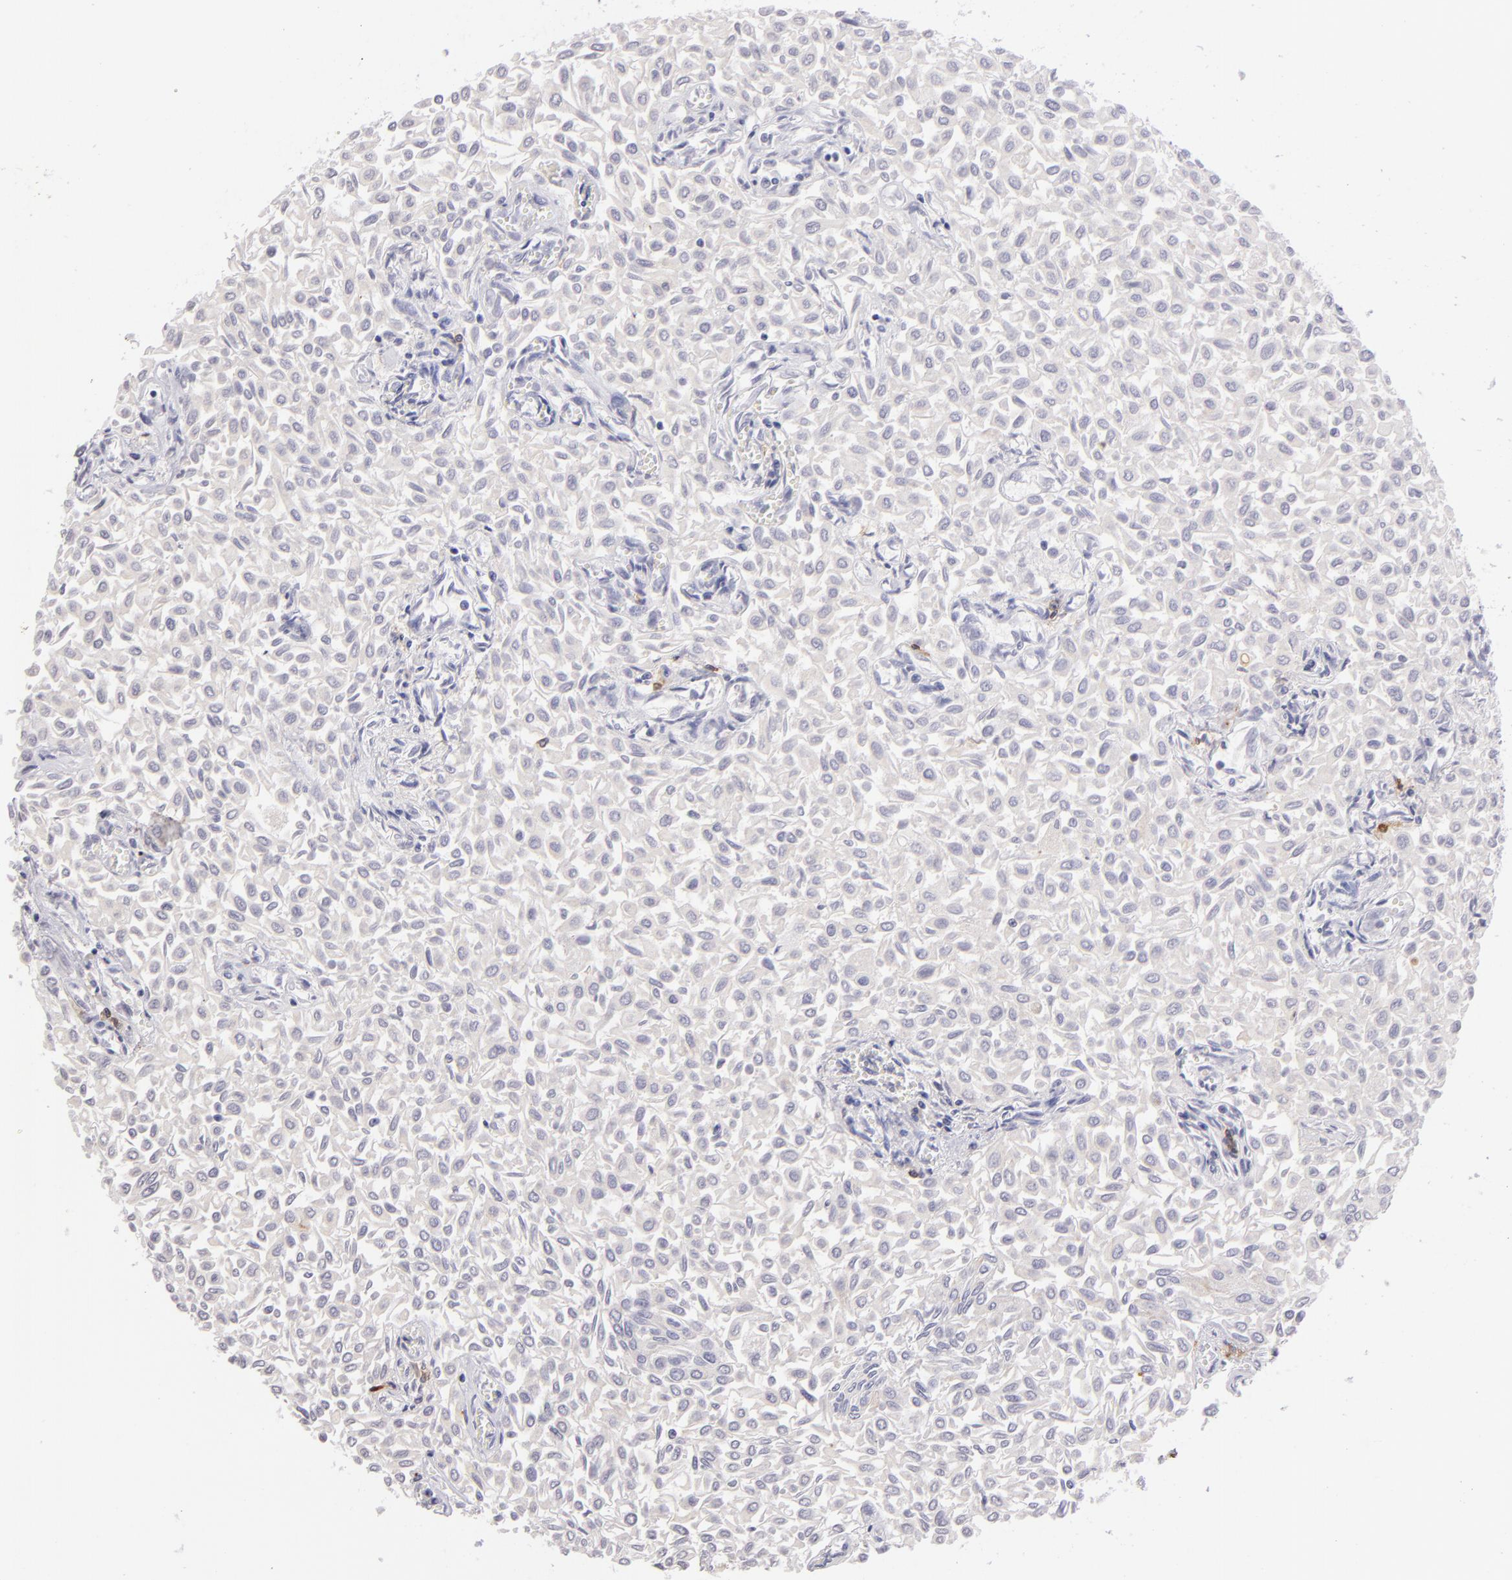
{"staining": {"intensity": "negative", "quantity": "none", "location": "none"}, "tissue": "urothelial cancer", "cell_type": "Tumor cells", "image_type": "cancer", "snomed": [{"axis": "morphology", "description": "Urothelial carcinoma, Low grade"}, {"axis": "topography", "description": "Urinary bladder"}], "caption": "This image is of low-grade urothelial carcinoma stained with immunohistochemistry (IHC) to label a protein in brown with the nuclei are counter-stained blue. There is no staining in tumor cells. Brightfield microscopy of immunohistochemistry (IHC) stained with DAB (brown) and hematoxylin (blue), captured at high magnification.", "gene": "IL2RA", "patient": {"sex": "male", "age": 64}}